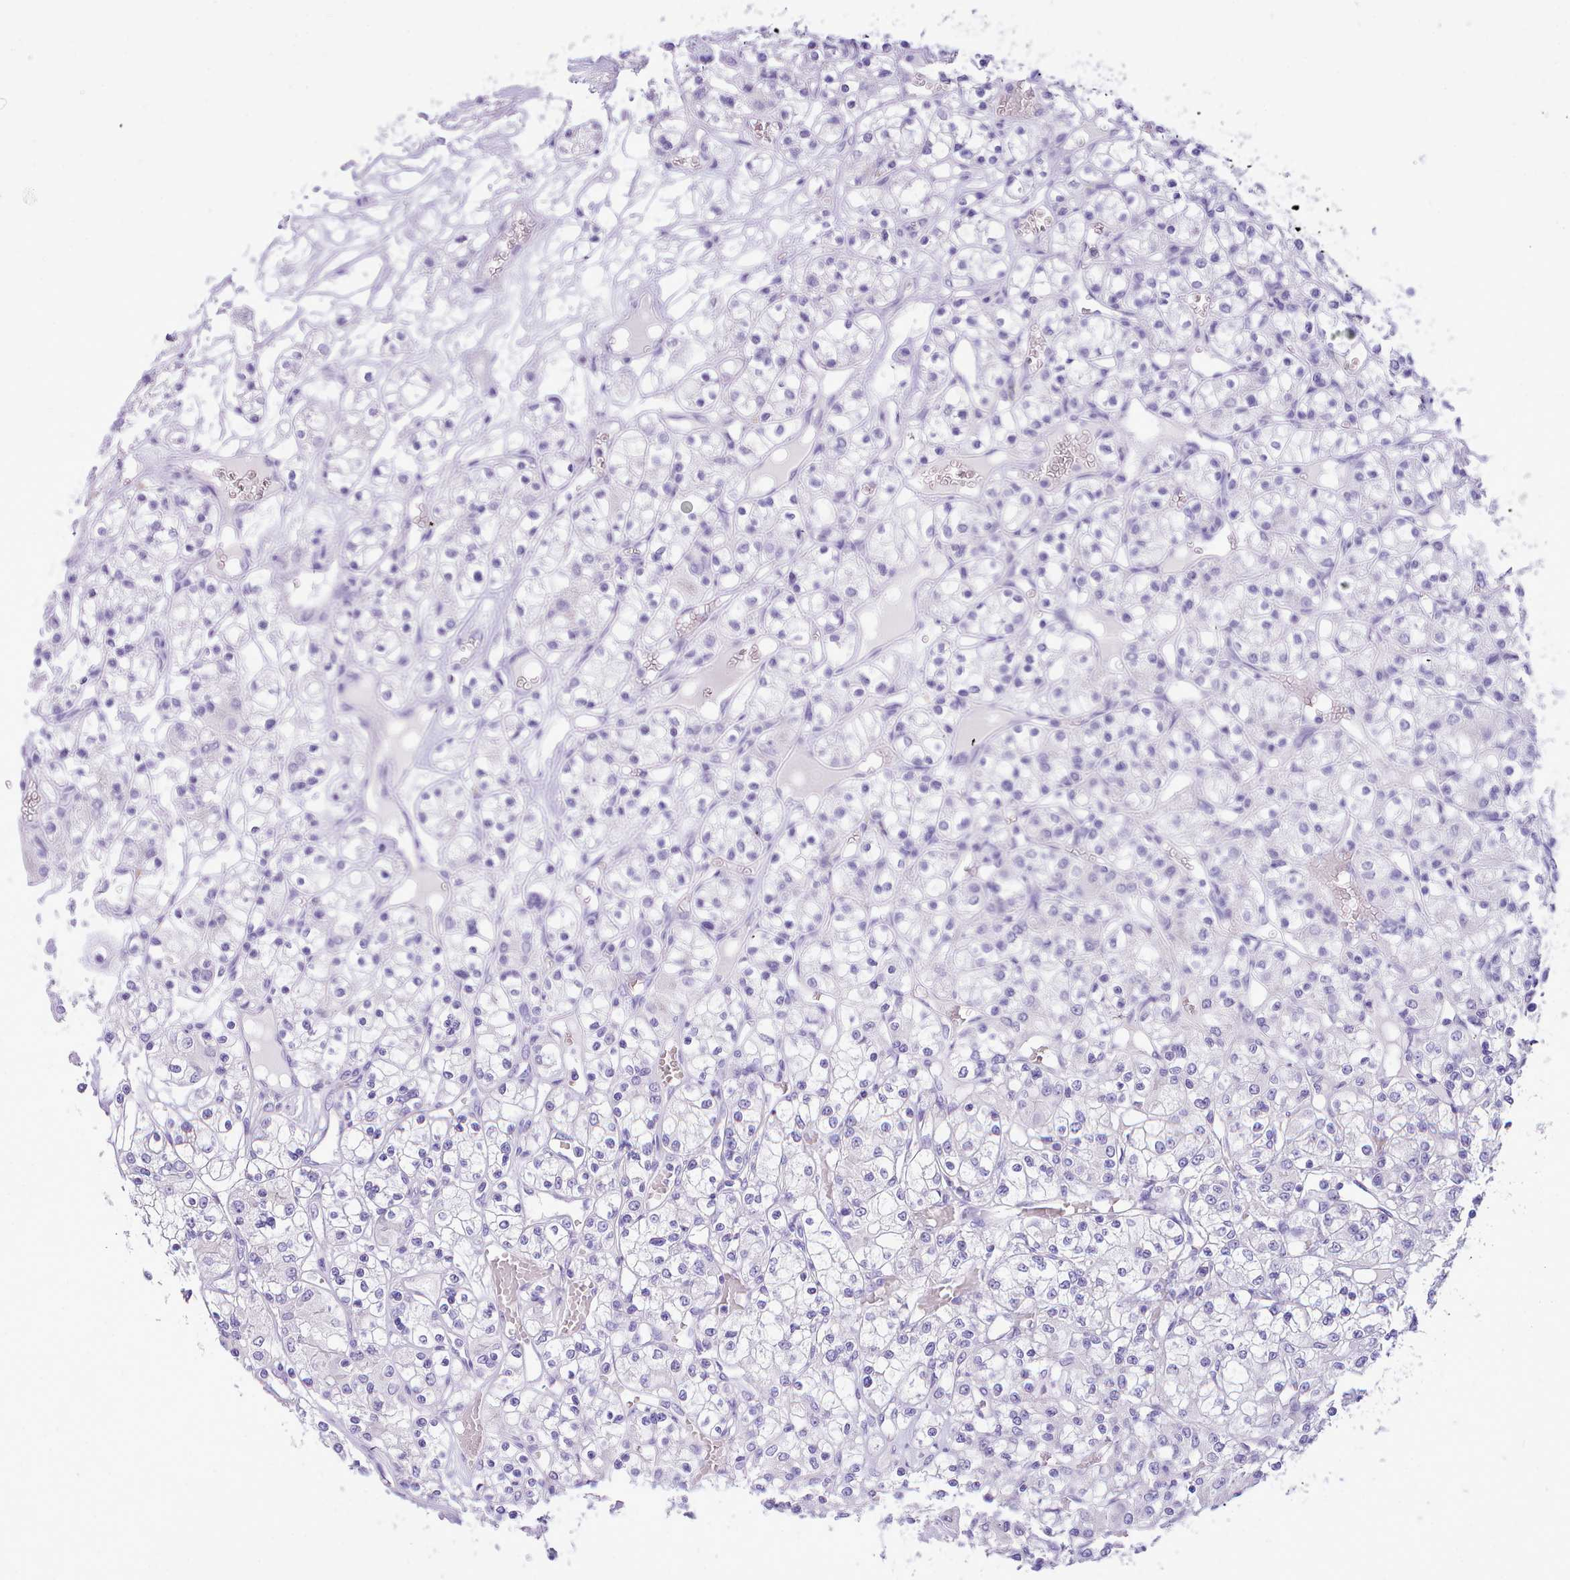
{"staining": {"intensity": "negative", "quantity": "none", "location": "none"}, "tissue": "renal cancer", "cell_type": "Tumor cells", "image_type": "cancer", "snomed": [{"axis": "morphology", "description": "Adenocarcinoma, NOS"}, {"axis": "topography", "description": "Kidney"}], "caption": "Immunohistochemistry photomicrograph of human renal cancer (adenocarcinoma) stained for a protein (brown), which demonstrates no staining in tumor cells.", "gene": "LRRC37A", "patient": {"sex": "female", "age": 59}}